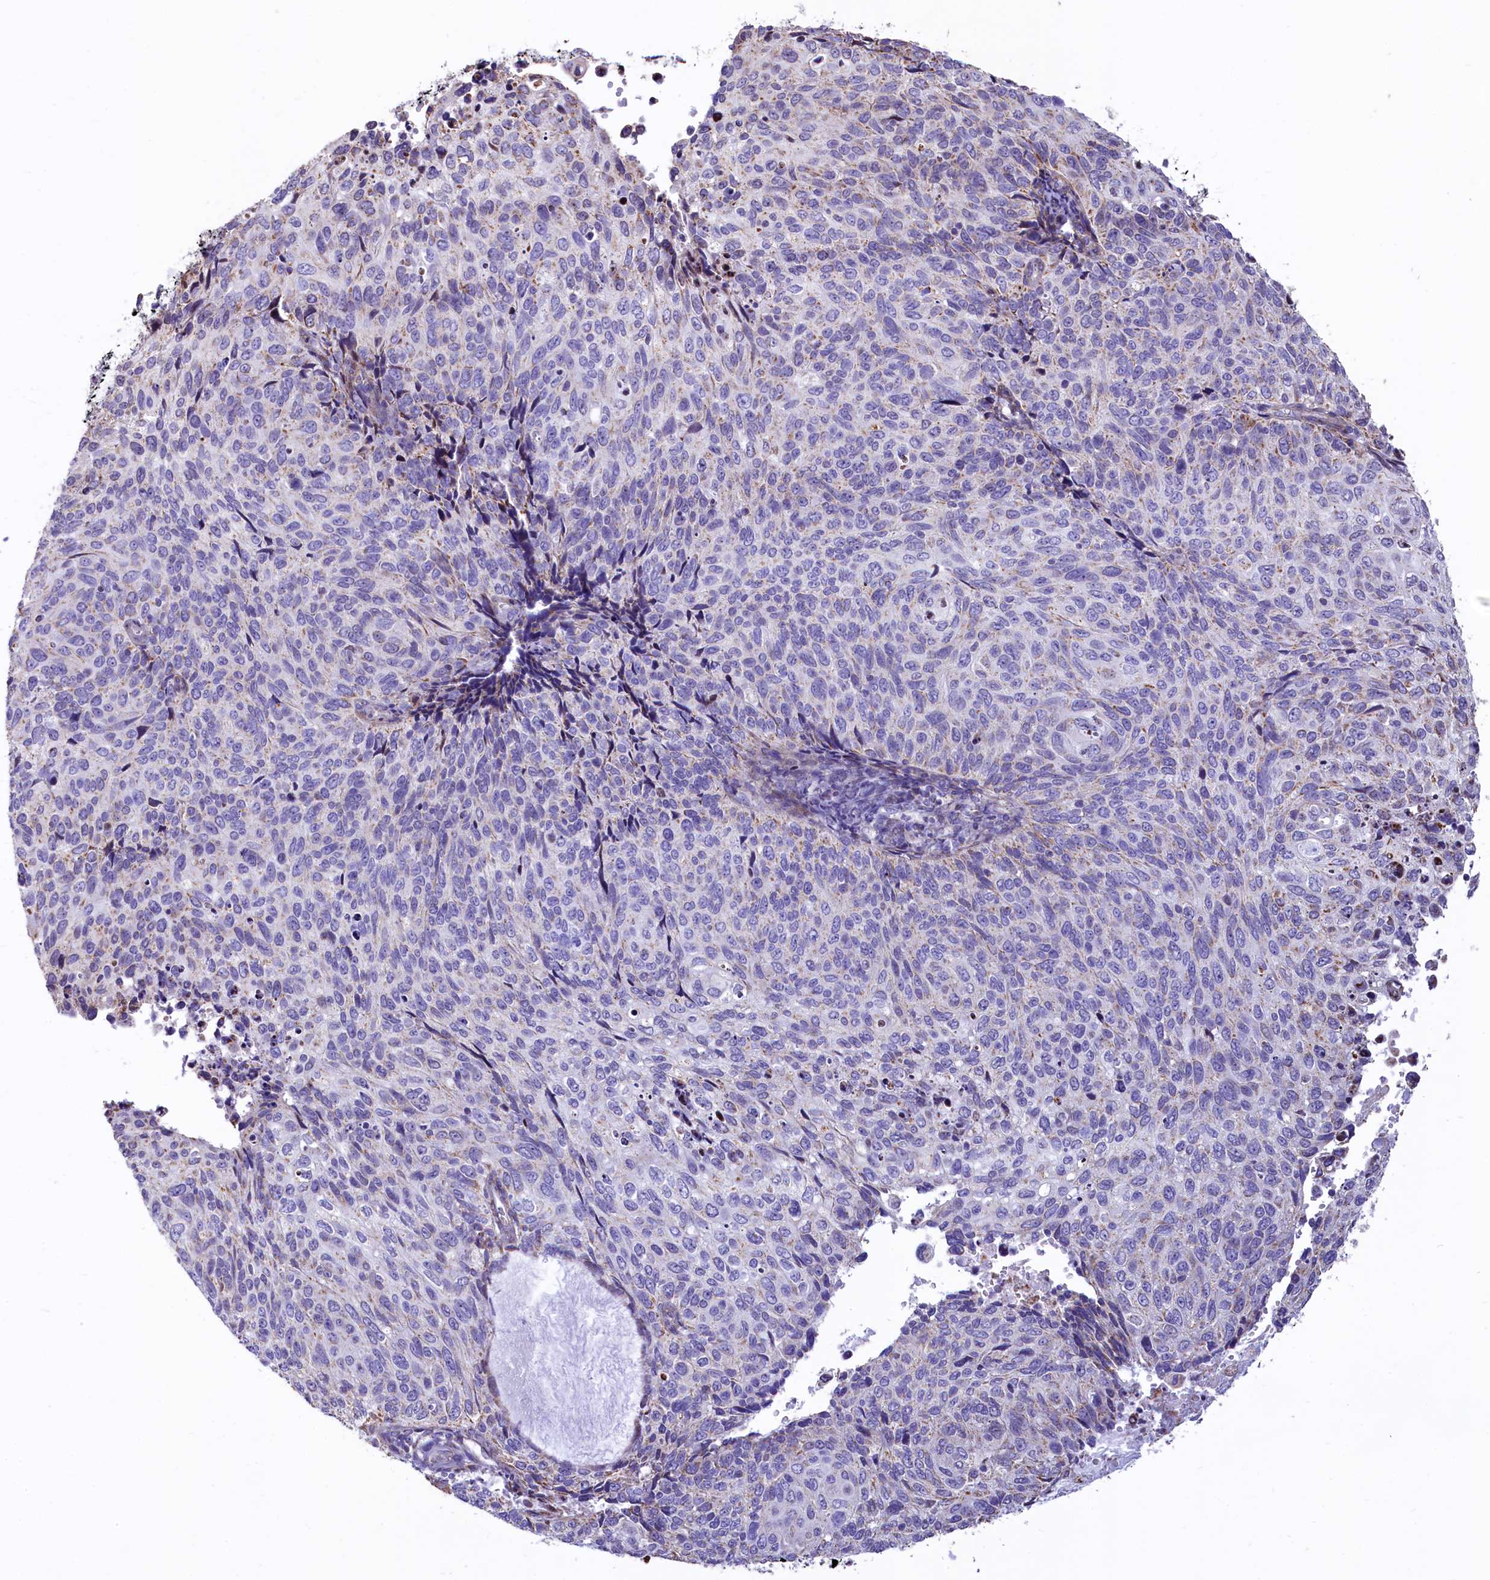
{"staining": {"intensity": "negative", "quantity": "none", "location": "none"}, "tissue": "cervical cancer", "cell_type": "Tumor cells", "image_type": "cancer", "snomed": [{"axis": "morphology", "description": "Squamous cell carcinoma, NOS"}, {"axis": "topography", "description": "Cervix"}], "caption": "Immunohistochemistry (IHC) micrograph of neoplastic tissue: human squamous cell carcinoma (cervical) stained with DAB exhibits no significant protein positivity in tumor cells.", "gene": "VWCE", "patient": {"sex": "female", "age": 70}}